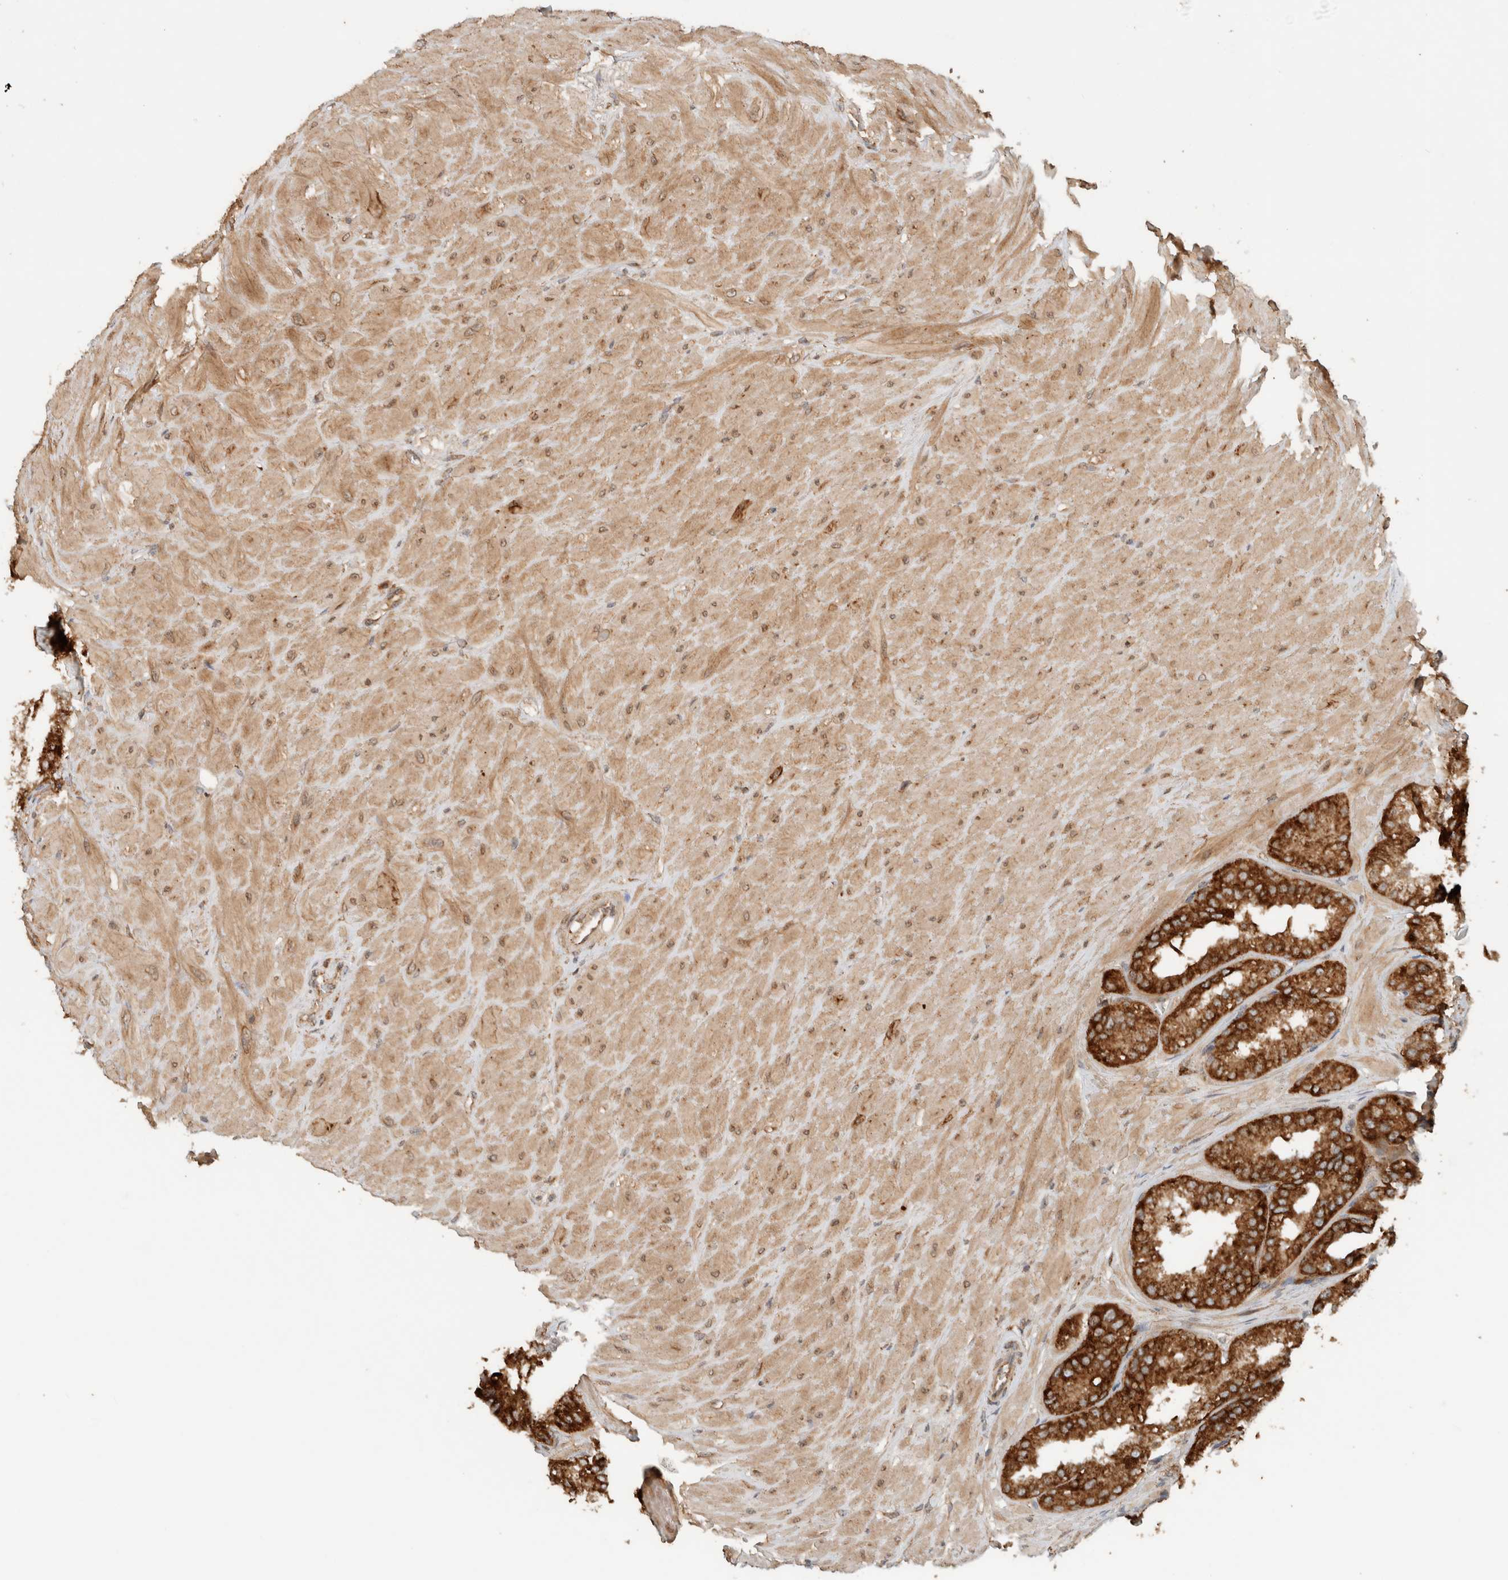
{"staining": {"intensity": "strong", "quantity": ">75%", "location": "cytoplasmic/membranous"}, "tissue": "seminal vesicle", "cell_type": "Glandular cells", "image_type": "normal", "snomed": [{"axis": "morphology", "description": "Normal tissue, NOS"}, {"axis": "topography", "description": "Prostate"}, {"axis": "topography", "description": "Seminal veicle"}], "caption": "Seminal vesicle was stained to show a protein in brown. There is high levels of strong cytoplasmic/membranous positivity in about >75% of glandular cells. The staining is performed using DAB (3,3'-diaminobenzidine) brown chromogen to label protein expression. The nuclei are counter-stained blue using hematoxylin.", "gene": "EIF2B3", "patient": {"sex": "male", "age": 51}}